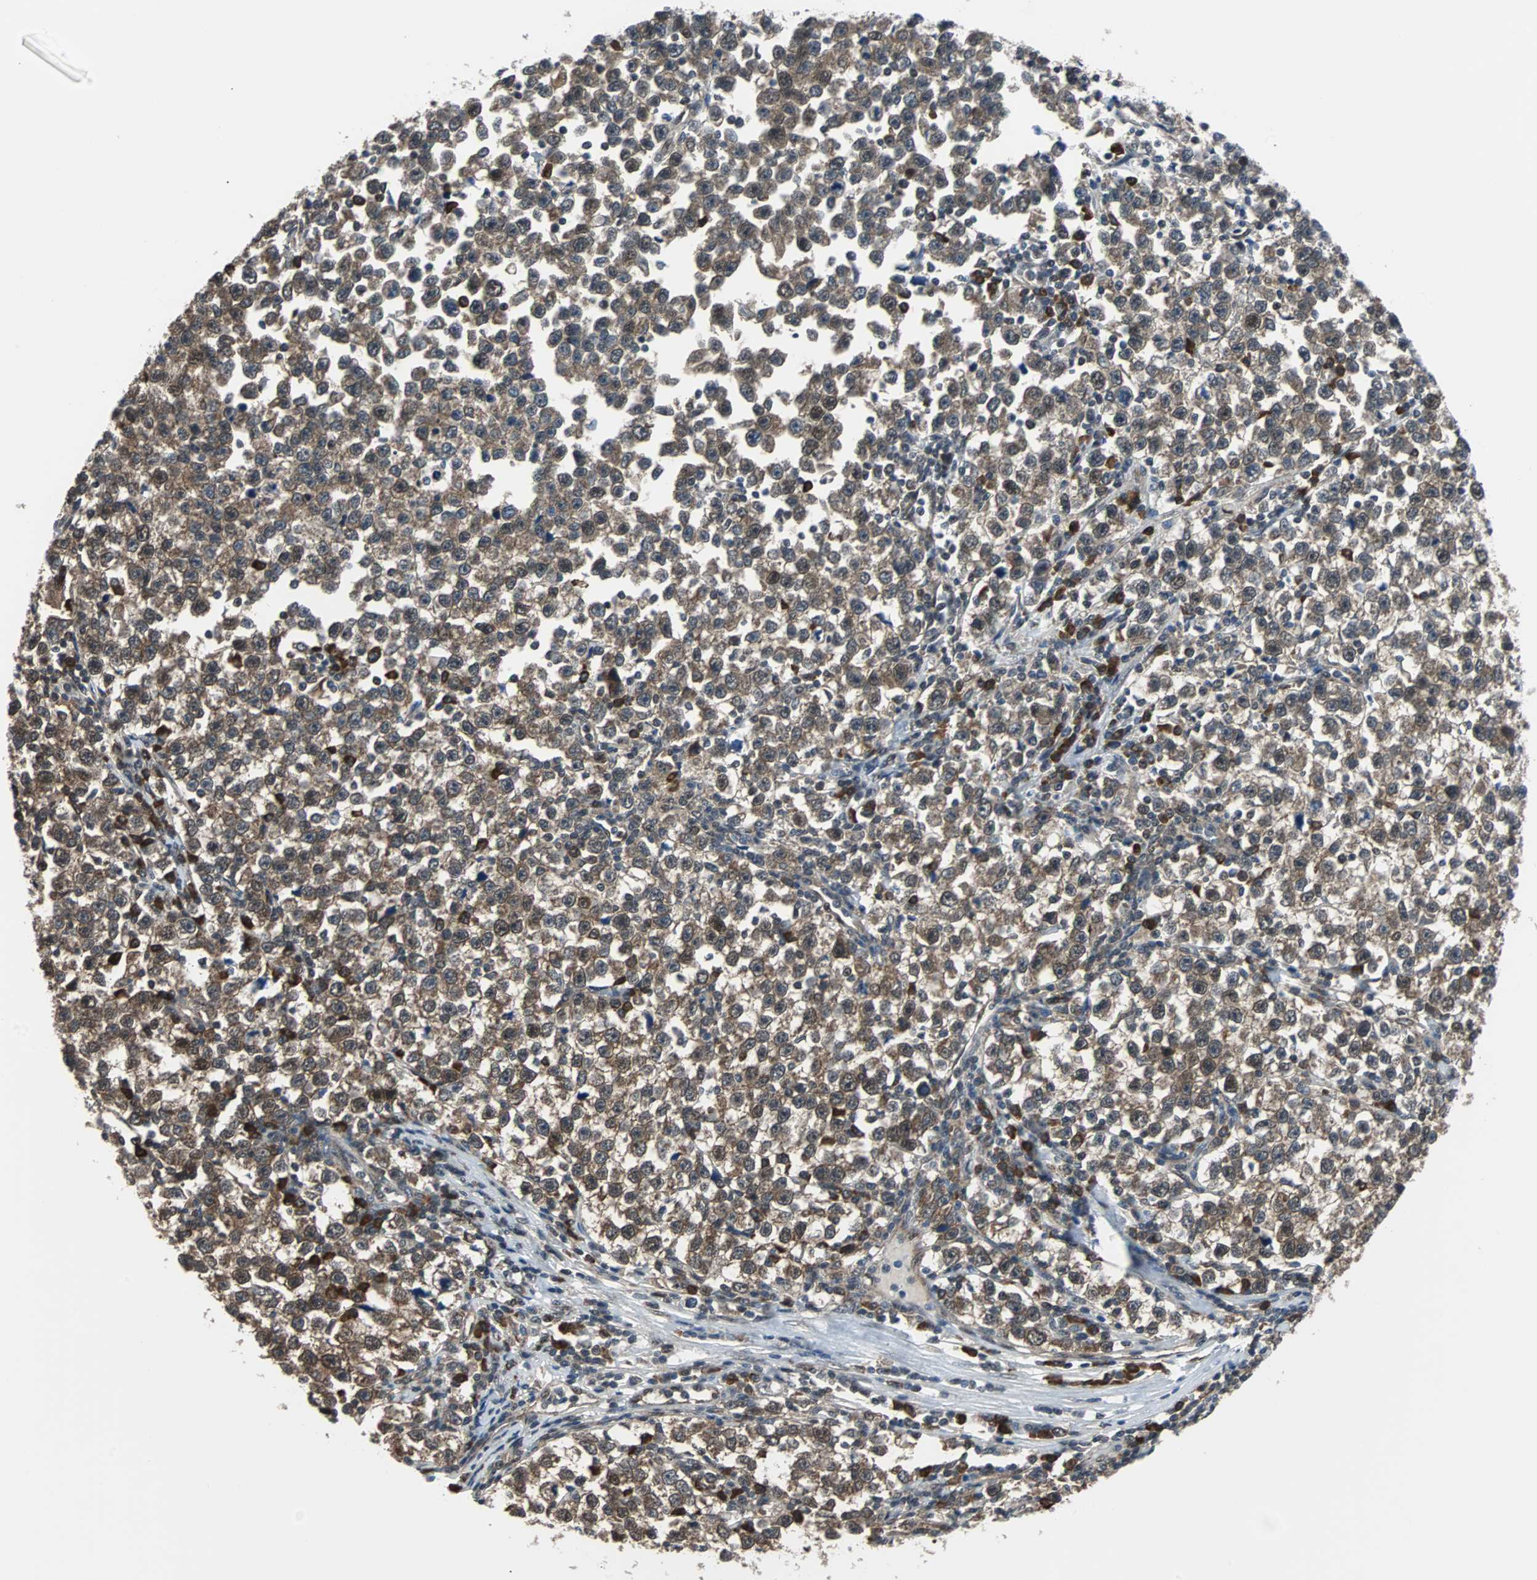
{"staining": {"intensity": "moderate", "quantity": ">75%", "location": "cytoplasmic/membranous"}, "tissue": "testis cancer", "cell_type": "Tumor cells", "image_type": "cancer", "snomed": [{"axis": "morphology", "description": "Seminoma, NOS"}, {"axis": "topography", "description": "Testis"}], "caption": "A micrograph of seminoma (testis) stained for a protein shows moderate cytoplasmic/membranous brown staining in tumor cells. (Stains: DAB (3,3'-diaminobenzidine) in brown, nuclei in blue, Microscopy: brightfield microscopy at high magnification).", "gene": "VCP", "patient": {"sex": "male", "age": 43}}